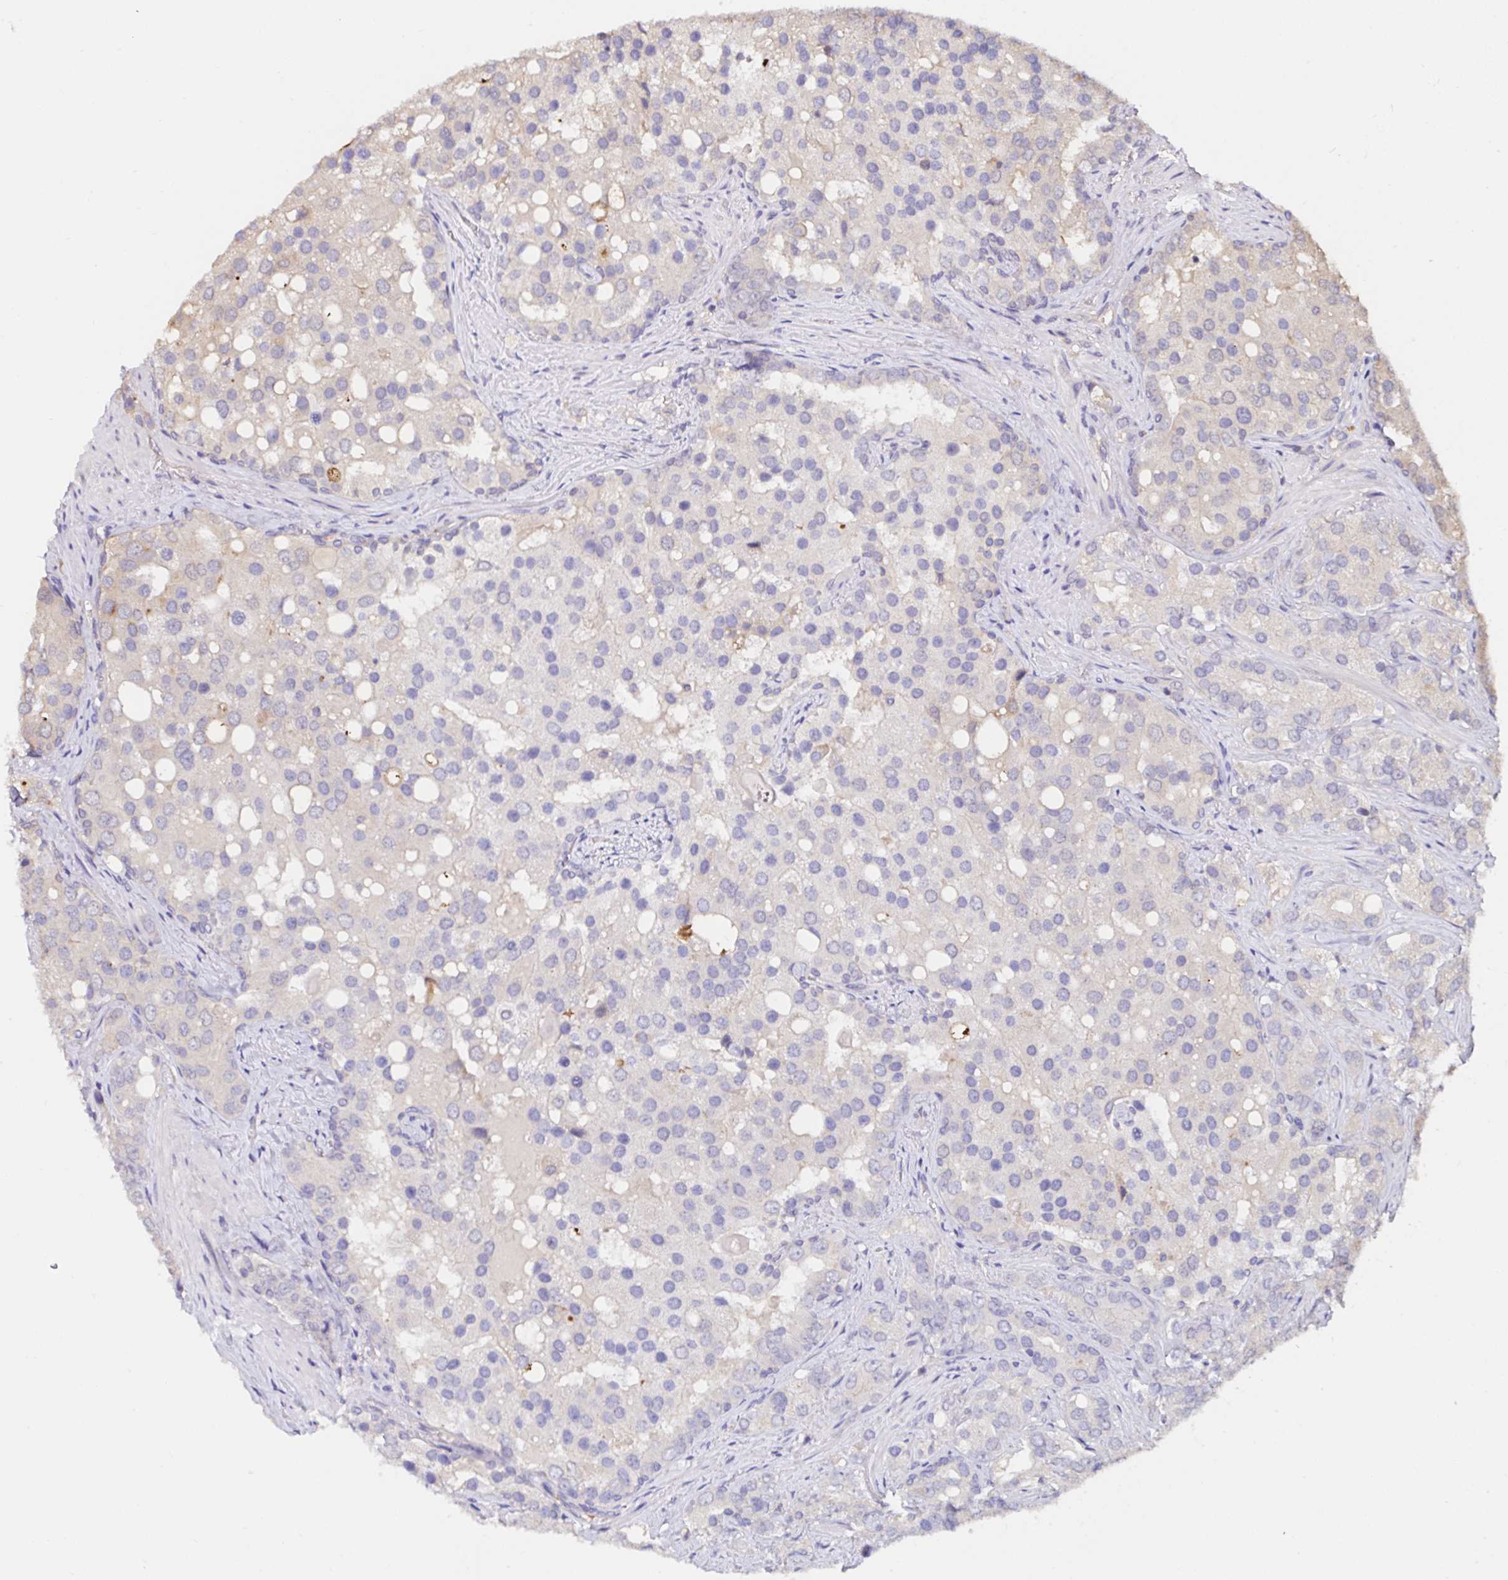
{"staining": {"intensity": "weak", "quantity": "<25%", "location": "cytoplasmic/membranous"}, "tissue": "prostate cancer", "cell_type": "Tumor cells", "image_type": "cancer", "snomed": [{"axis": "morphology", "description": "Adenocarcinoma, High grade"}, {"axis": "topography", "description": "Prostate"}], "caption": "High power microscopy photomicrograph of an immunohistochemistry micrograph of prostate cancer, revealing no significant positivity in tumor cells.", "gene": "RSRP1", "patient": {"sex": "male", "age": 67}}